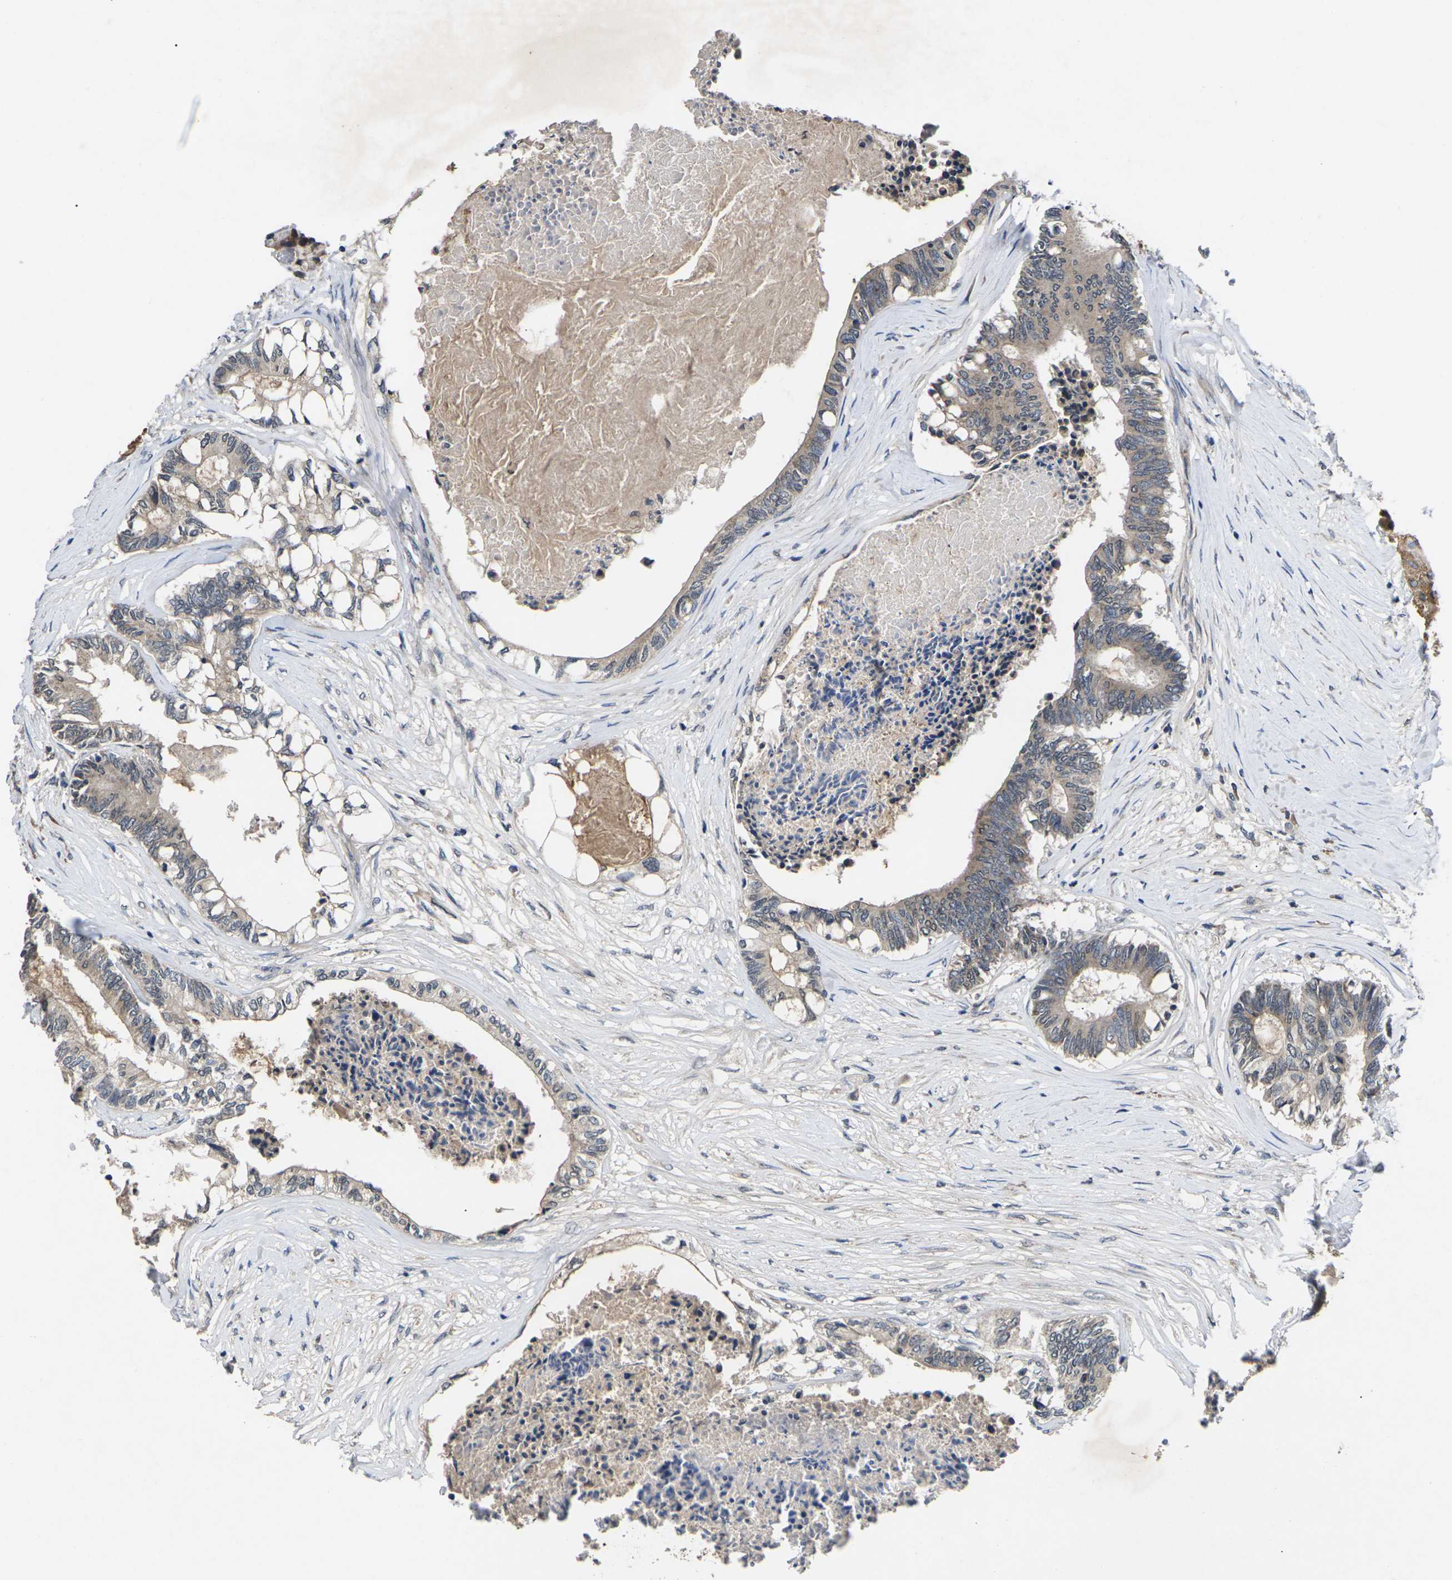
{"staining": {"intensity": "negative", "quantity": "none", "location": "none"}, "tissue": "colorectal cancer", "cell_type": "Tumor cells", "image_type": "cancer", "snomed": [{"axis": "morphology", "description": "Adenocarcinoma, NOS"}, {"axis": "topography", "description": "Rectum"}], "caption": "This image is of colorectal adenocarcinoma stained with immunohistochemistry (IHC) to label a protein in brown with the nuclei are counter-stained blue. There is no expression in tumor cells. (Brightfield microscopy of DAB (3,3'-diaminobenzidine) immunohistochemistry at high magnification).", "gene": "SLC2A2", "patient": {"sex": "male", "age": 63}}